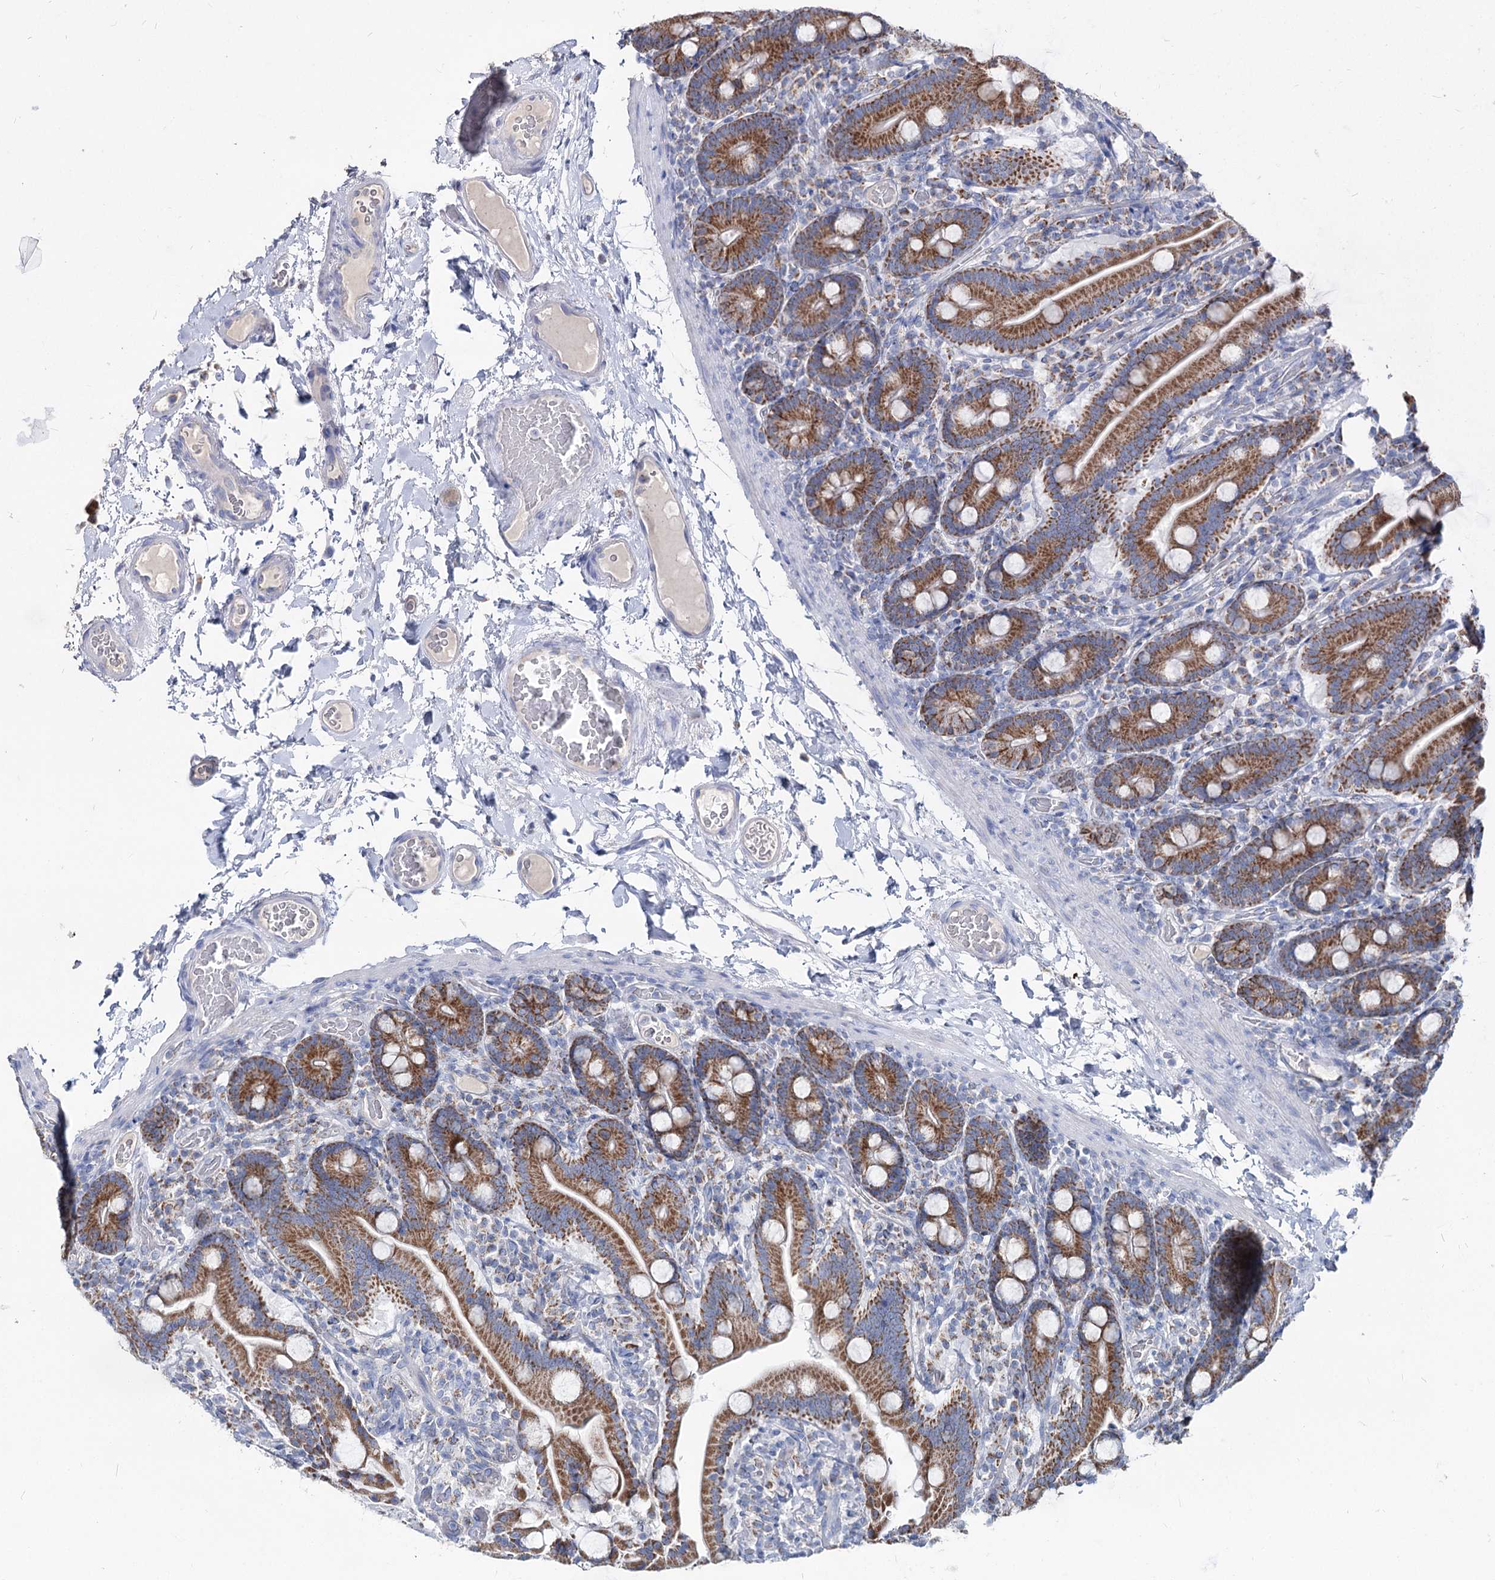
{"staining": {"intensity": "moderate", "quantity": ">75%", "location": "cytoplasmic/membranous"}, "tissue": "duodenum", "cell_type": "Glandular cells", "image_type": "normal", "snomed": [{"axis": "morphology", "description": "Normal tissue, NOS"}, {"axis": "topography", "description": "Duodenum"}], "caption": "Immunohistochemistry (IHC) histopathology image of unremarkable duodenum: human duodenum stained using immunohistochemistry (IHC) exhibits medium levels of moderate protein expression localized specifically in the cytoplasmic/membranous of glandular cells, appearing as a cytoplasmic/membranous brown color.", "gene": "MCCC2", "patient": {"sex": "male", "age": 55}}